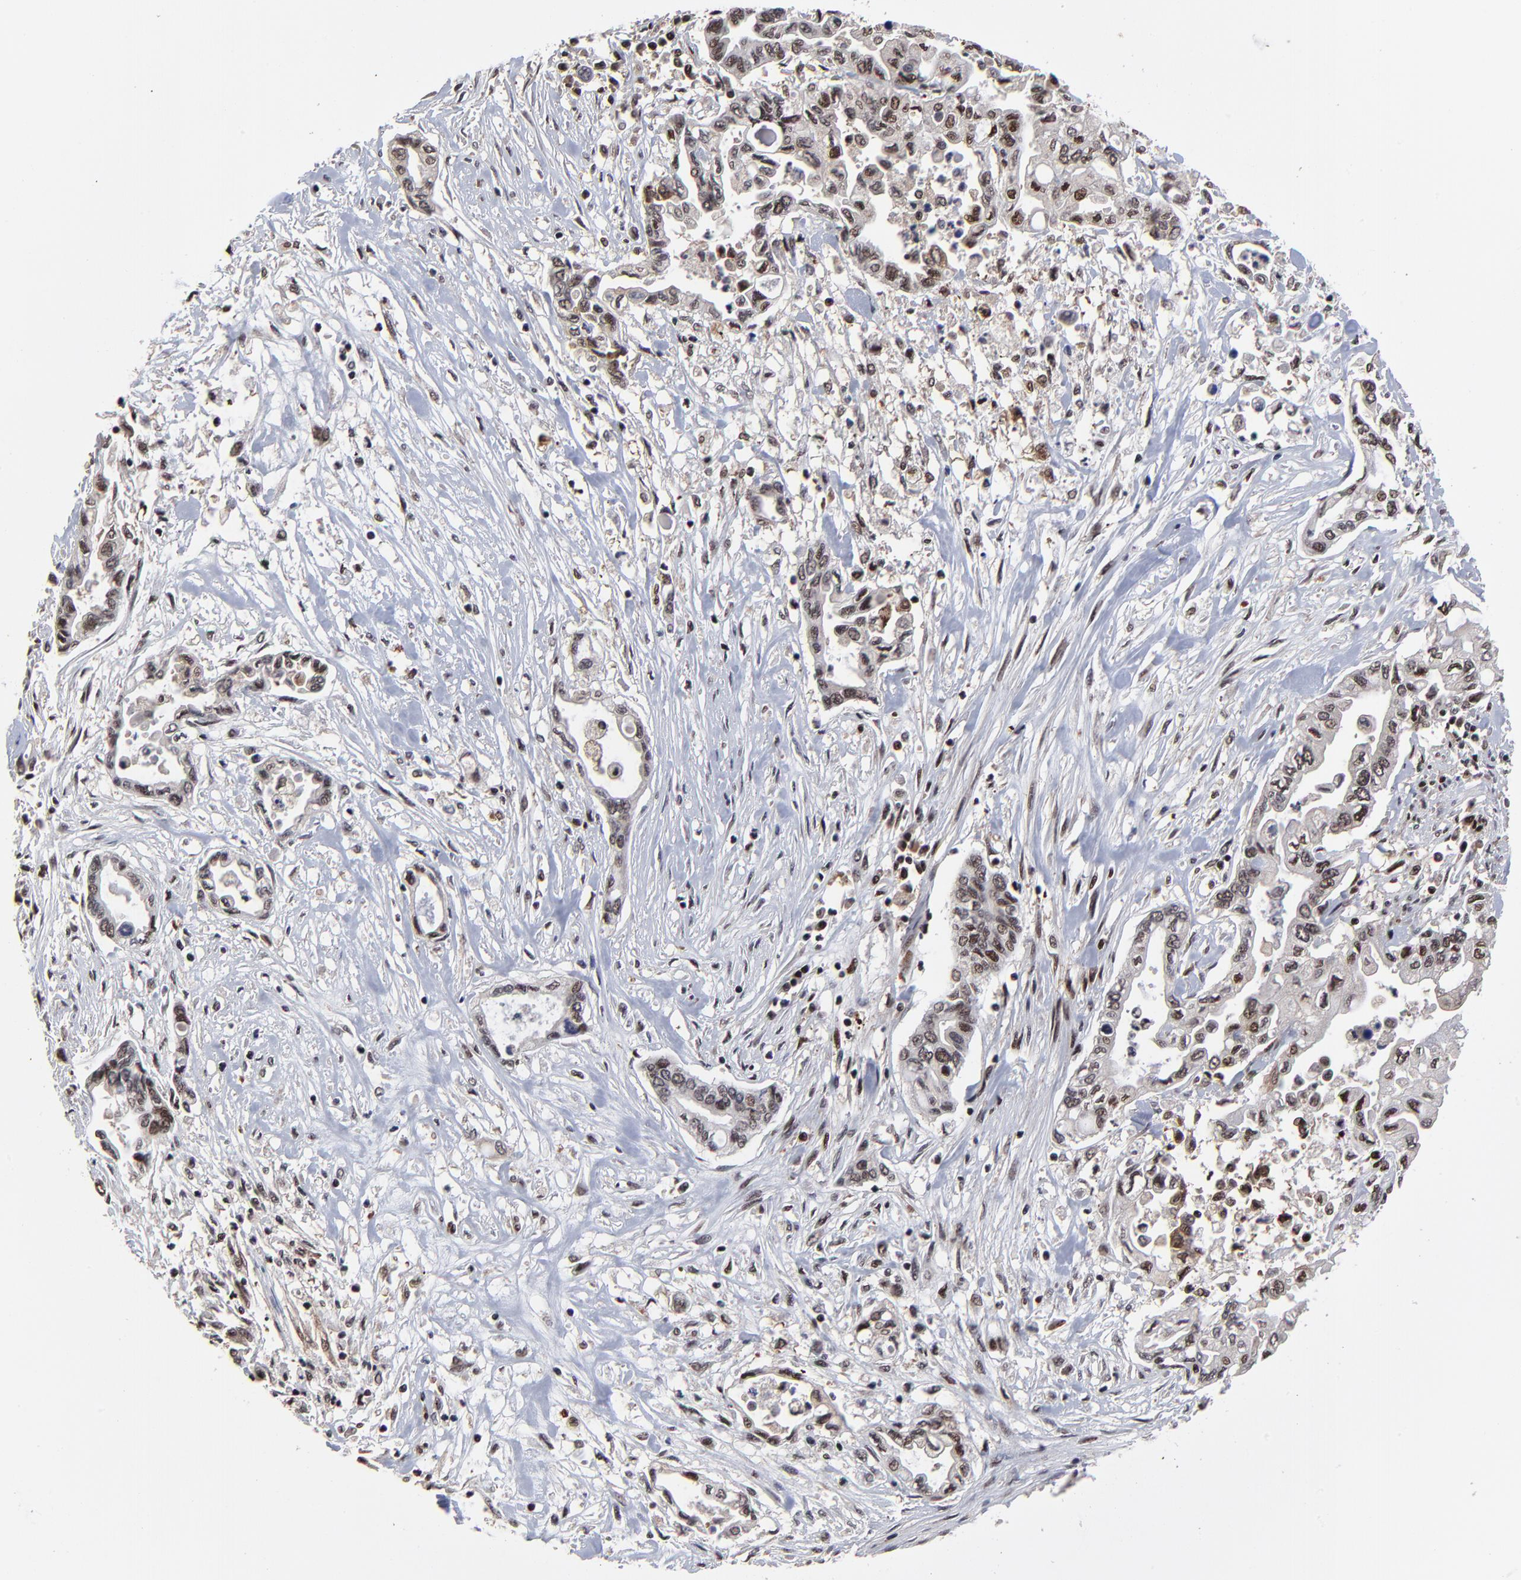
{"staining": {"intensity": "moderate", "quantity": "25%-75%", "location": "nuclear"}, "tissue": "pancreatic cancer", "cell_type": "Tumor cells", "image_type": "cancer", "snomed": [{"axis": "morphology", "description": "Adenocarcinoma, NOS"}, {"axis": "topography", "description": "Pancreas"}], "caption": "DAB immunohistochemical staining of pancreatic cancer (adenocarcinoma) shows moderate nuclear protein staining in about 25%-75% of tumor cells.", "gene": "RBM22", "patient": {"sex": "female", "age": 57}}